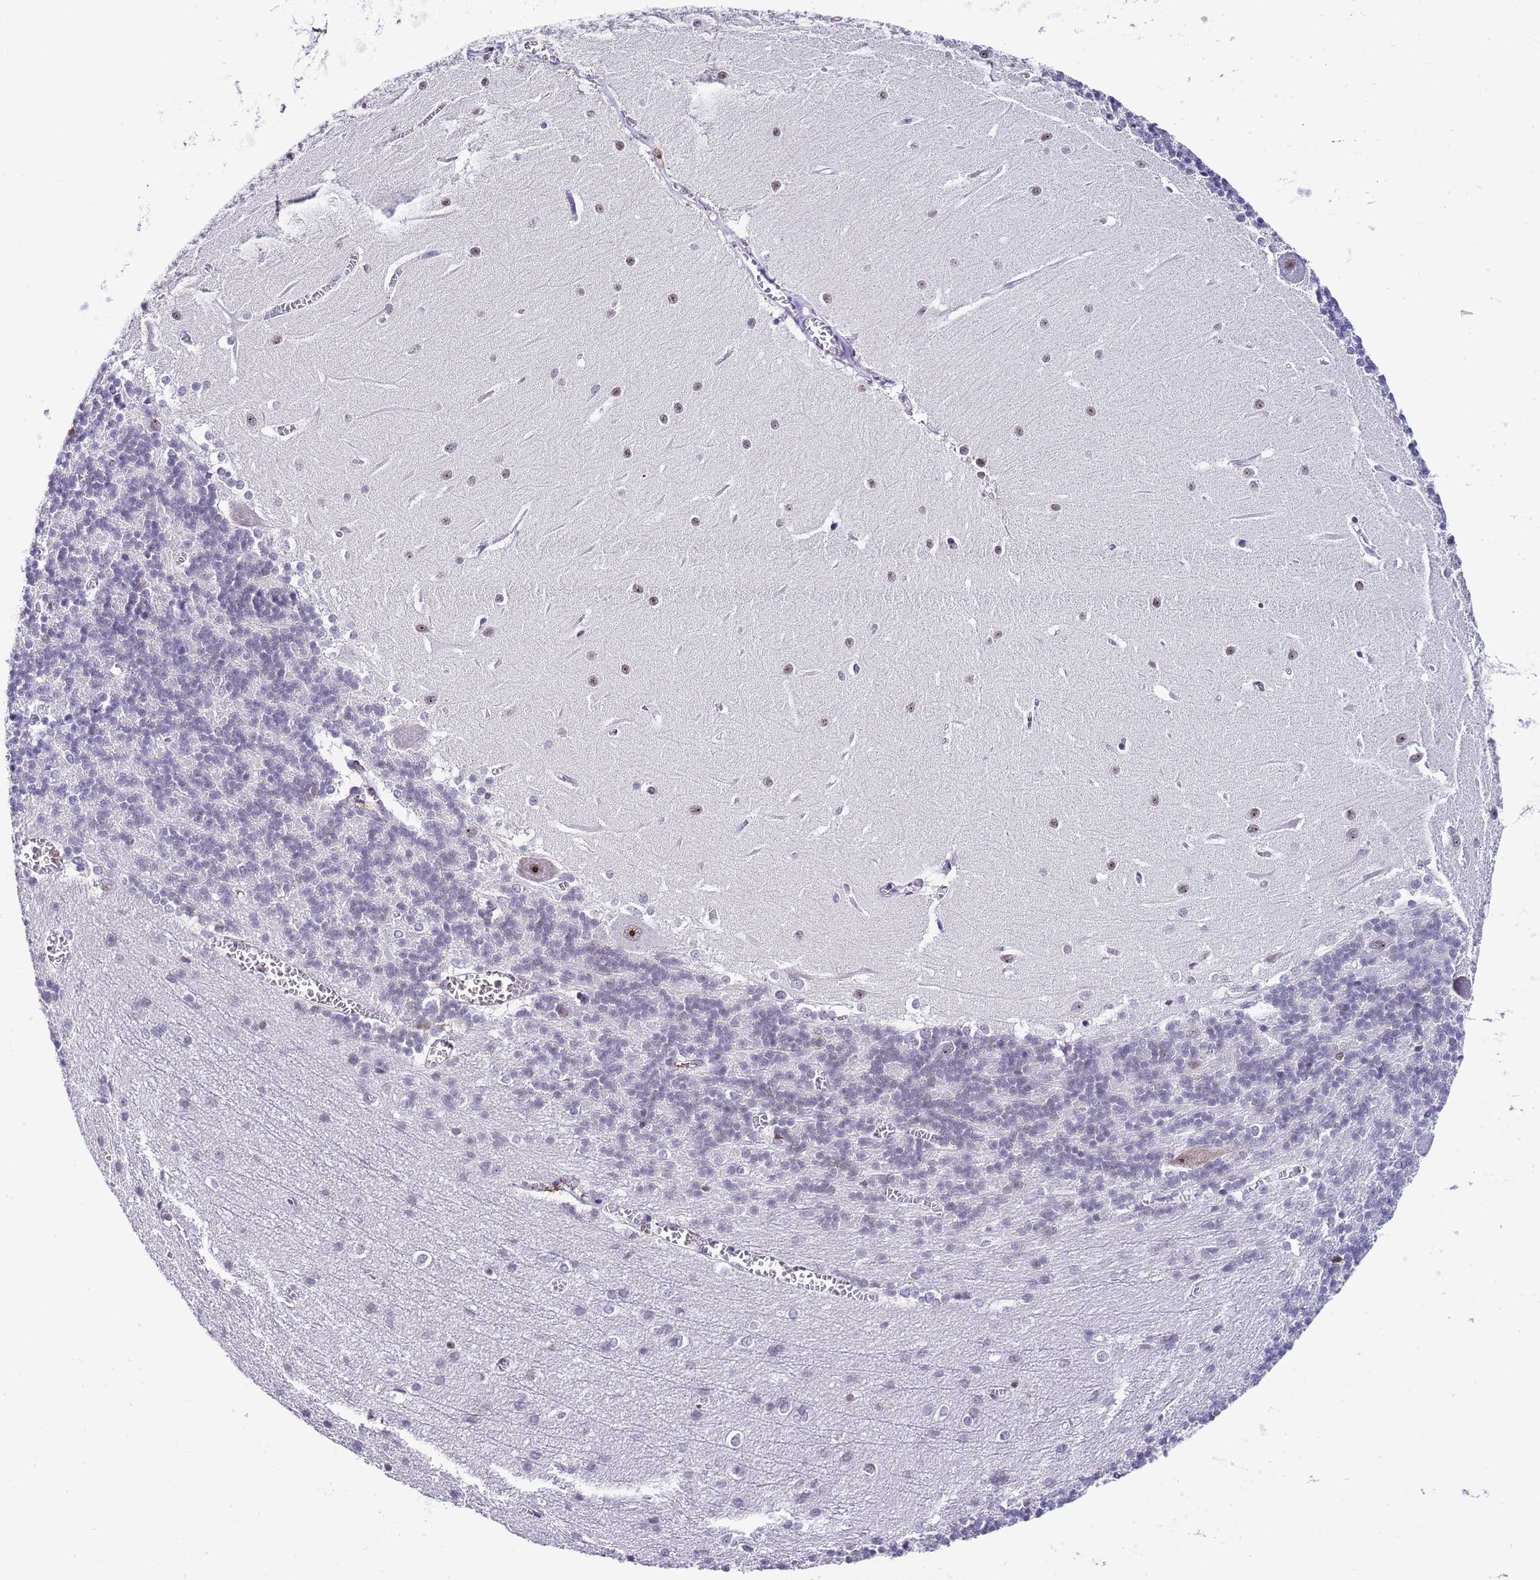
{"staining": {"intensity": "negative", "quantity": "none", "location": "none"}, "tissue": "cerebellum", "cell_type": "Cells in granular layer", "image_type": "normal", "snomed": [{"axis": "morphology", "description": "Normal tissue, NOS"}, {"axis": "topography", "description": "Cerebellum"}], "caption": "High power microscopy micrograph of an IHC histopathology image of benign cerebellum, revealing no significant expression in cells in granular layer. The staining is performed using DAB brown chromogen with nuclei counter-stained in using hematoxylin.", "gene": "NOP56", "patient": {"sex": "male", "age": 37}}